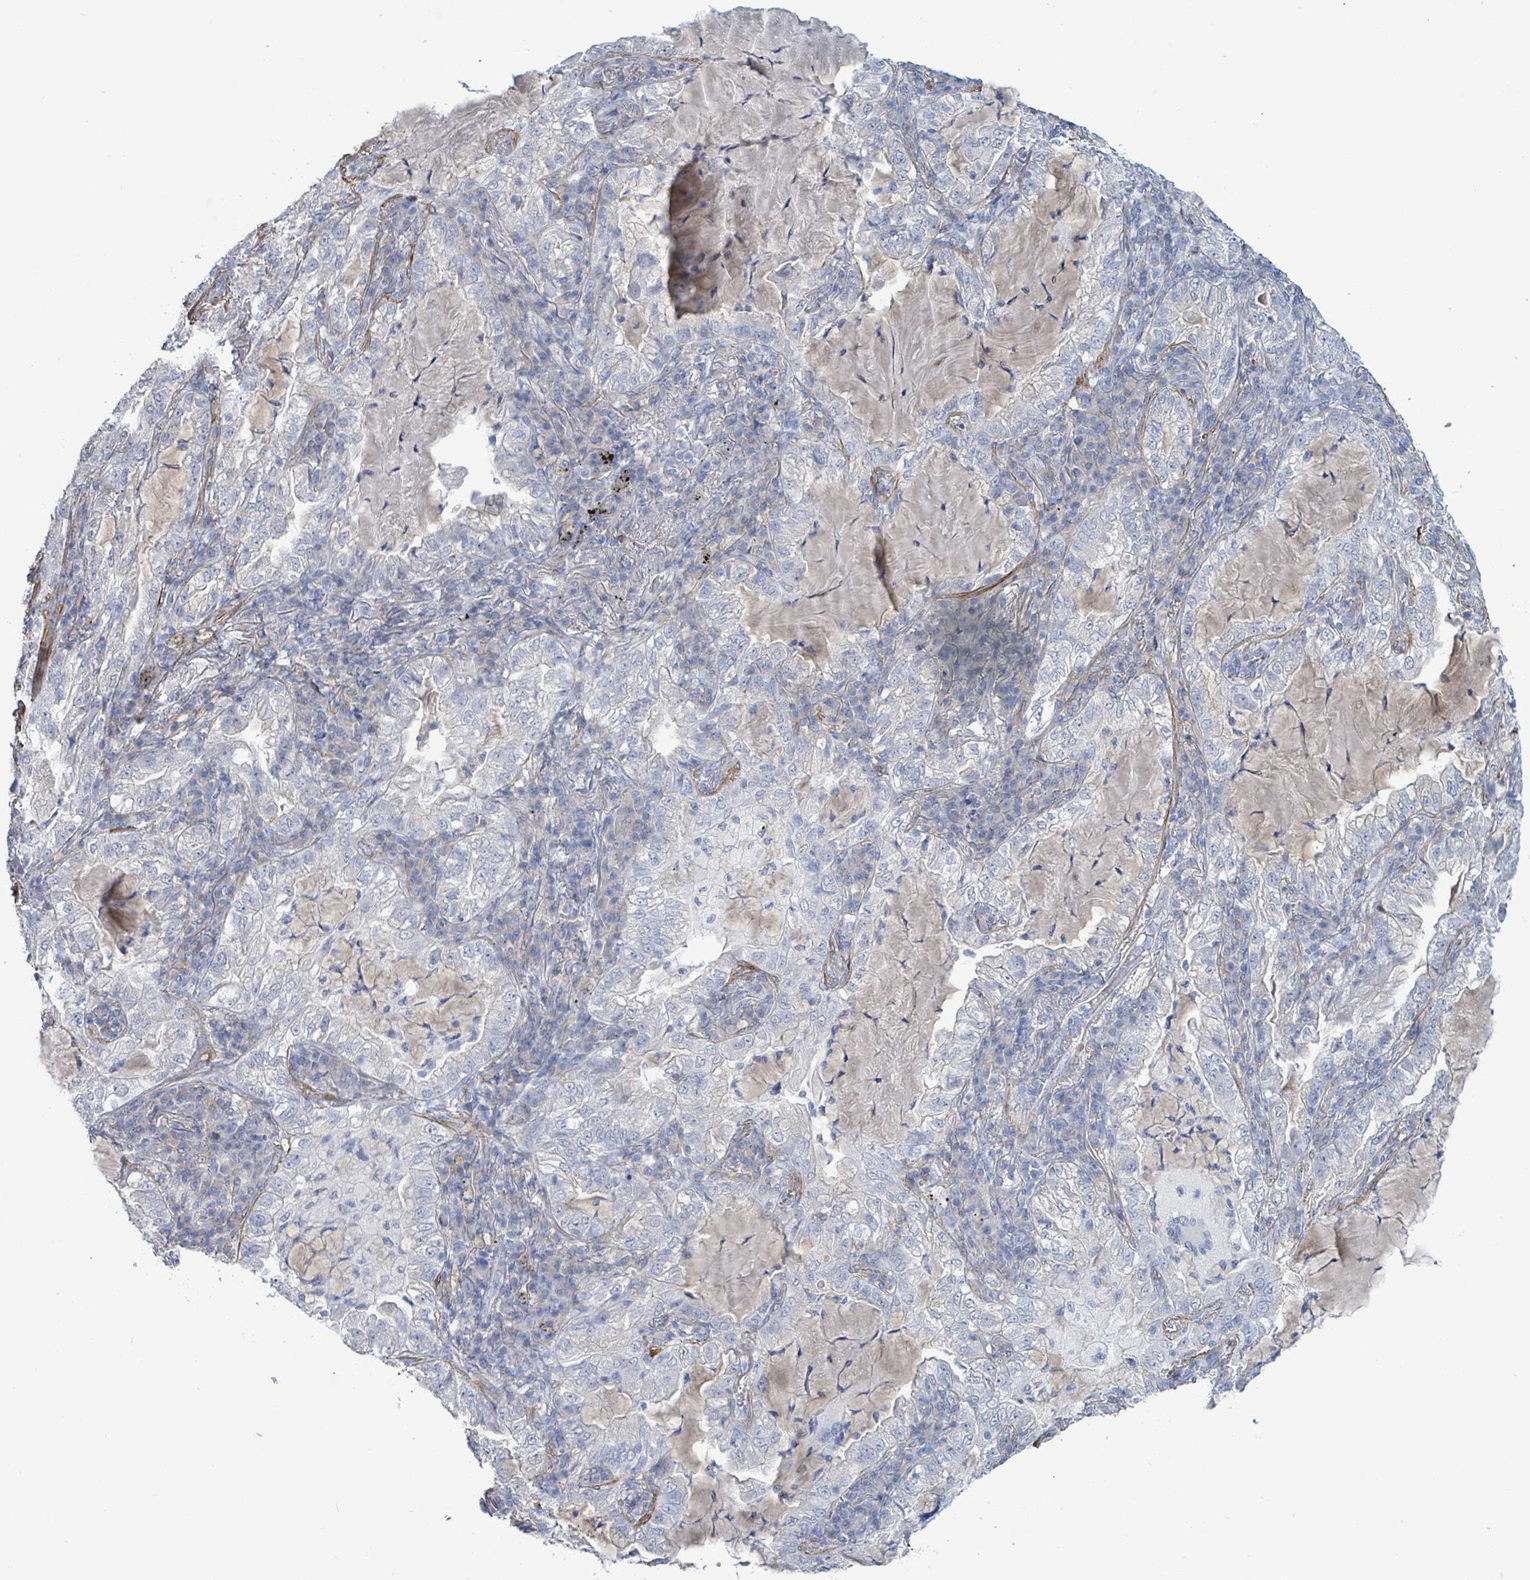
{"staining": {"intensity": "negative", "quantity": "none", "location": "none"}, "tissue": "lung cancer", "cell_type": "Tumor cells", "image_type": "cancer", "snomed": [{"axis": "morphology", "description": "Adenocarcinoma, NOS"}, {"axis": "topography", "description": "Lung"}], "caption": "Tumor cells show no significant expression in lung cancer.", "gene": "DMRTC1B", "patient": {"sex": "female", "age": 73}}